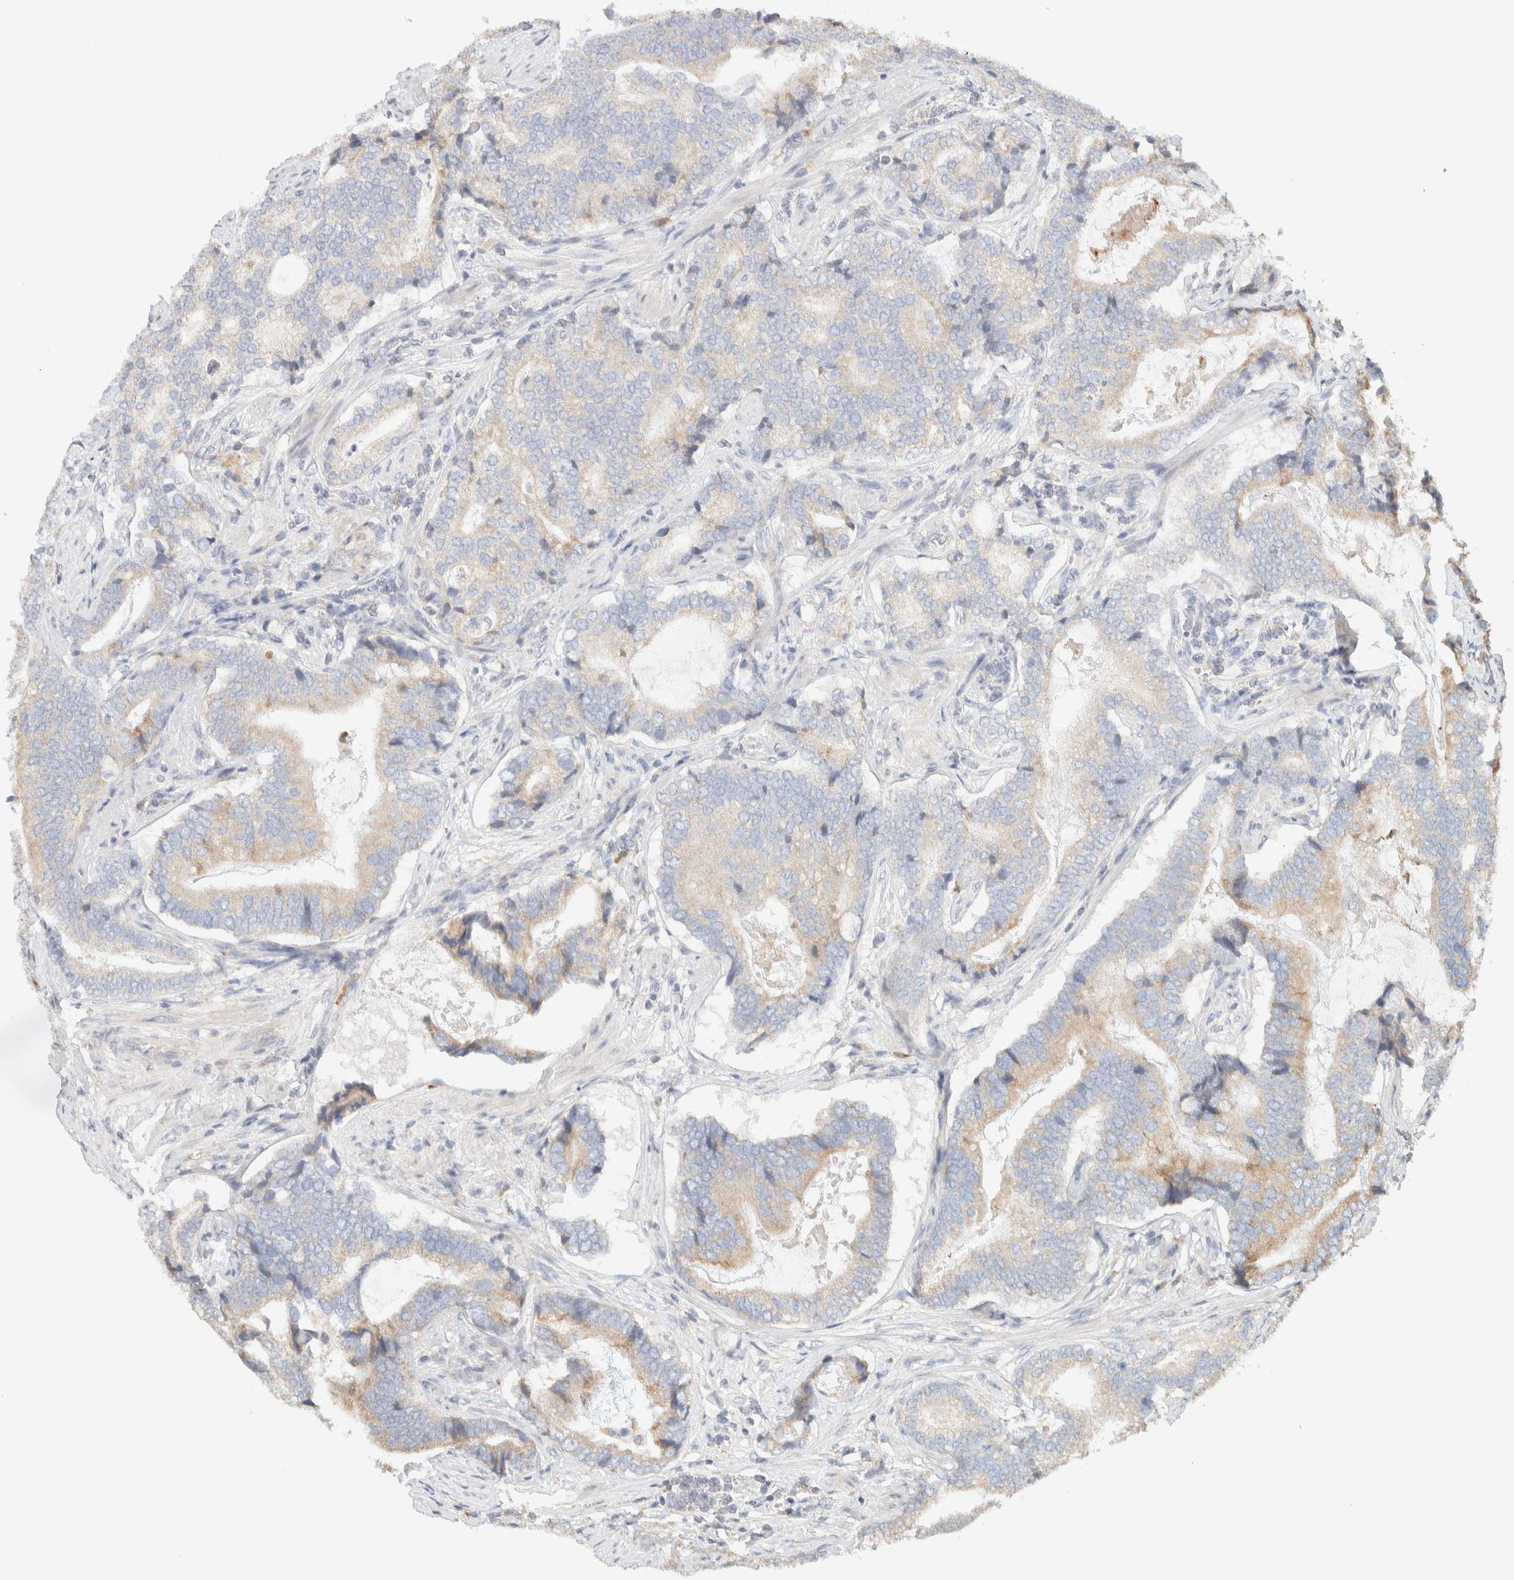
{"staining": {"intensity": "weak", "quantity": "25%-75%", "location": "cytoplasmic/membranous"}, "tissue": "prostate cancer", "cell_type": "Tumor cells", "image_type": "cancer", "snomed": [{"axis": "morphology", "description": "Adenocarcinoma, High grade"}, {"axis": "topography", "description": "Prostate"}], "caption": "This photomicrograph displays immunohistochemistry (IHC) staining of prostate cancer (high-grade adenocarcinoma), with low weak cytoplasmic/membranous expression in approximately 25%-75% of tumor cells.", "gene": "TTC3", "patient": {"sex": "male", "age": 55}}